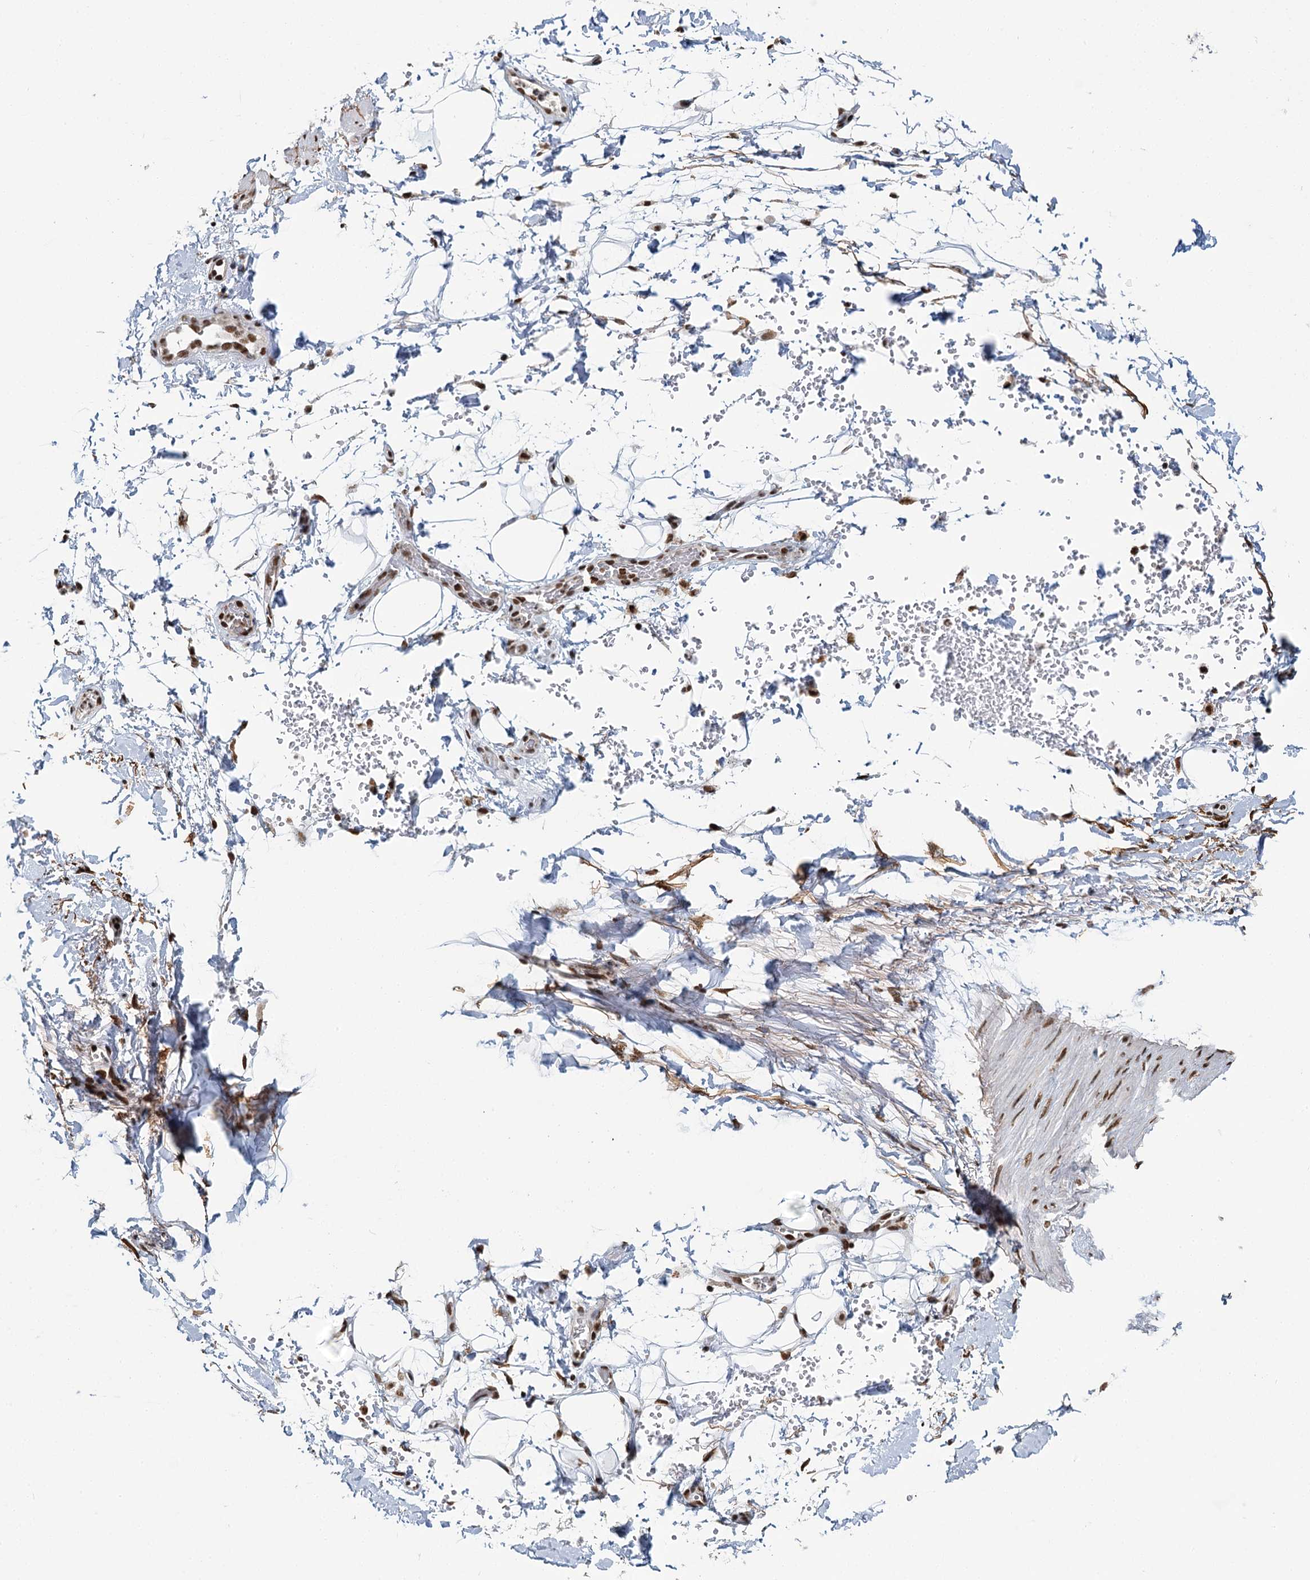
{"staining": {"intensity": "strong", "quantity": ">75%", "location": "nuclear"}, "tissue": "adipose tissue", "cell_type": "Adipocytes", "image_type": "normal", "snomed": [{"axis": "morphology", "description": "Normal tissue, NOS"}, {"axis": "morphology", "description": "Adenocarcinoma, NOS"}, {"axis": "topography", "description": "Pancreas"}, {"axis": "topography", "description": "Peripheral nerve tissue"}], "caption": "Approximately >75% of adipocytes in unremarkable human adipose tissue exhibit strong nuclear protein positivity as visualized by brown immunohistochemical staining.", "gene": "PPHLN1", "patient": {"sex": "male", "age": 59}}